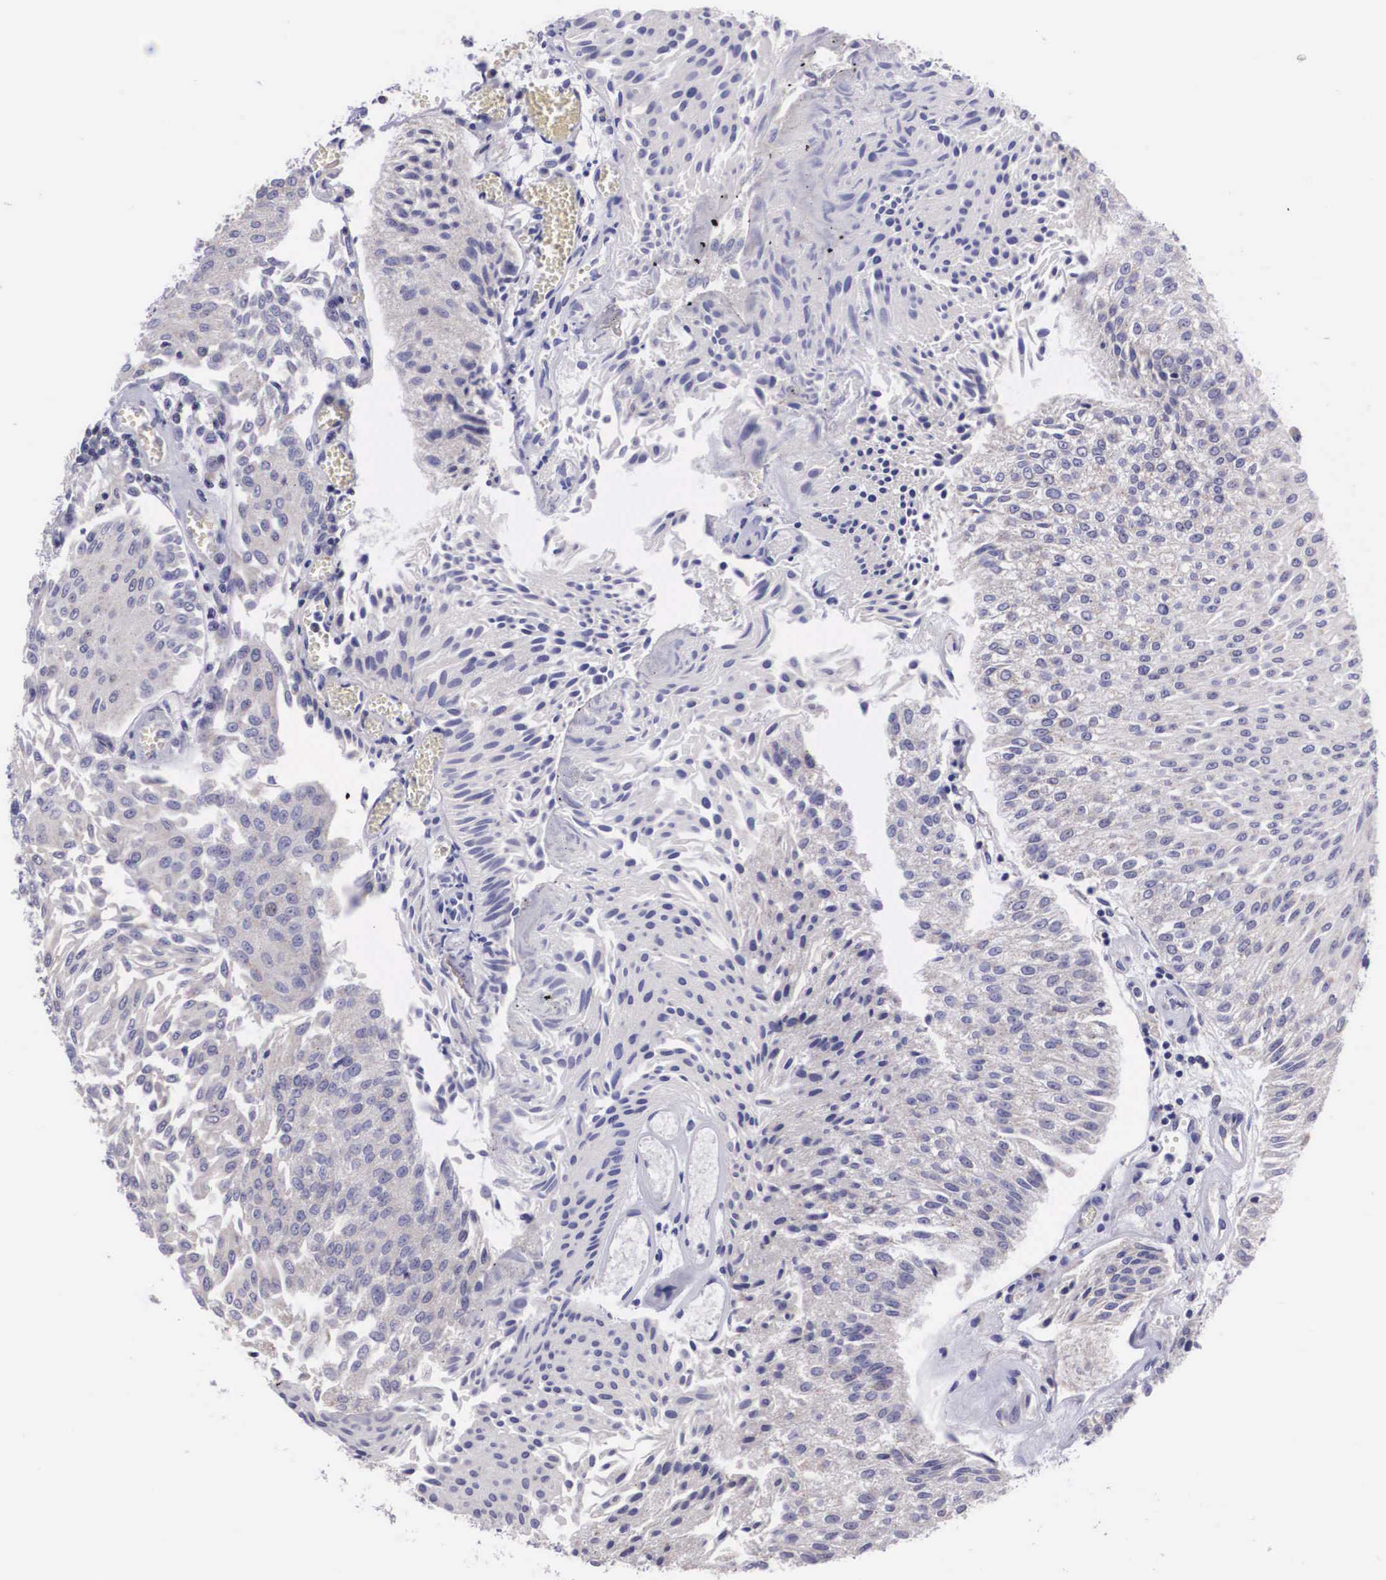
{"staining": {"intensity": "negative", "quantity": "none", "location": "none"}, "tissue": "urothelial cancer", "cell_type": "Tumor cells", "image_type": "cancer", "snomed": [{"axis": "morphology", "description": "Urothelial carcinoma, Low grade"}, {"axis": "topography", "description": "Urinary bladder"}], "caption": "An immunohistochemistry (IHC) photomicrograph of low-grade urothelial carcinoma is shown. There is no staining in tumor cells of low-grade urothelial carcinoma. Nuclei are stained in blue.", "gene": "ARG2", "patient": {"sex": "male", "age": 86}}